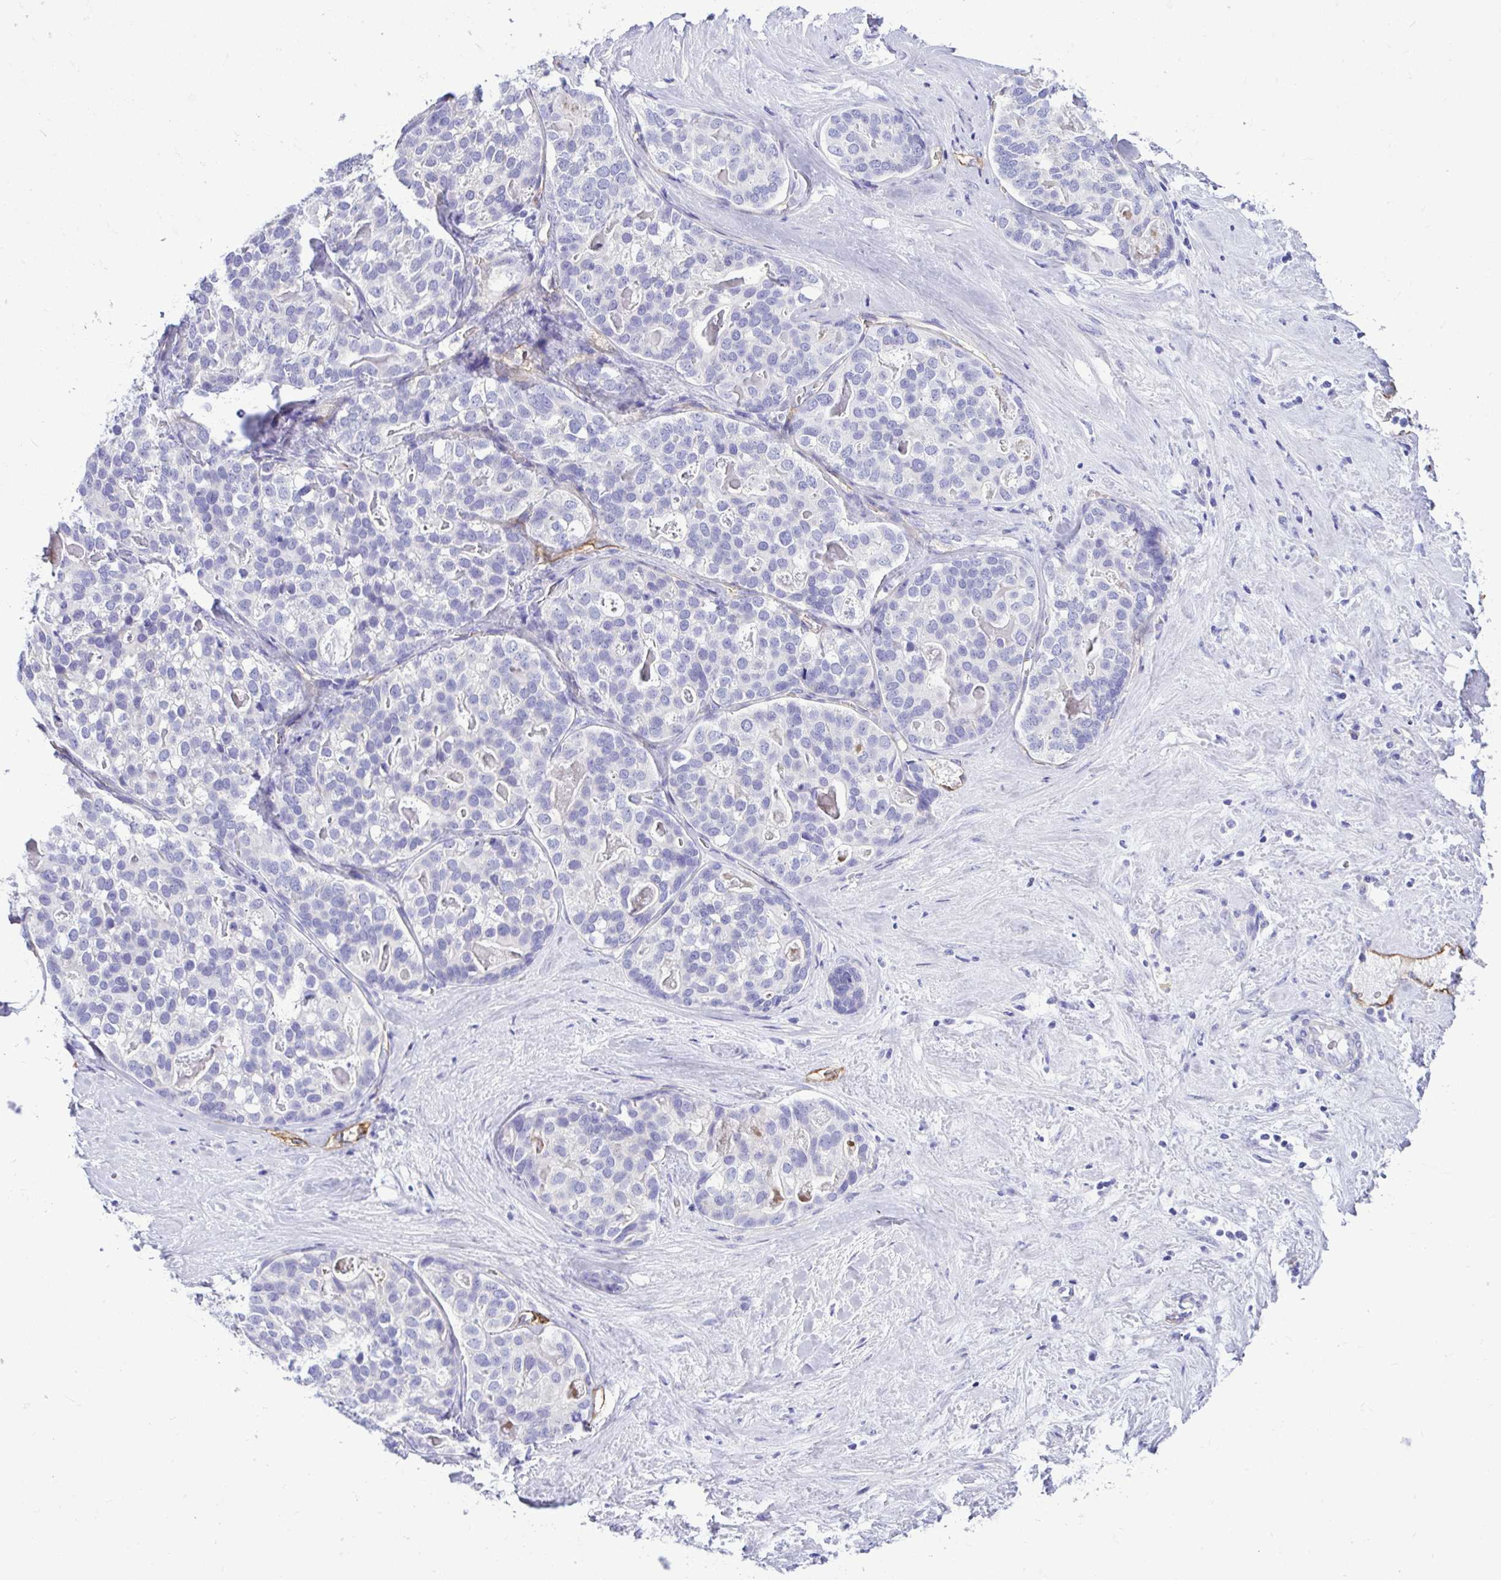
{"staining": {"intensity": "negative", "quantity": "none", "location": "none"}, "tissue": "liver cancer", "cell_type": "Tumor cells", "image_type": "cancer", "snomed": [{"axis": "morphology", "description": "Cholangiocarcinoma"}, {"axis": "topography", "description": "Liver"}], "caption": "The IHC histopathology image has no significant positivity in tumor cells of liver cholangiocarcinoma tissue.", "gene": "ABCG2", "patient": {"sex": "male", "age": 56}}